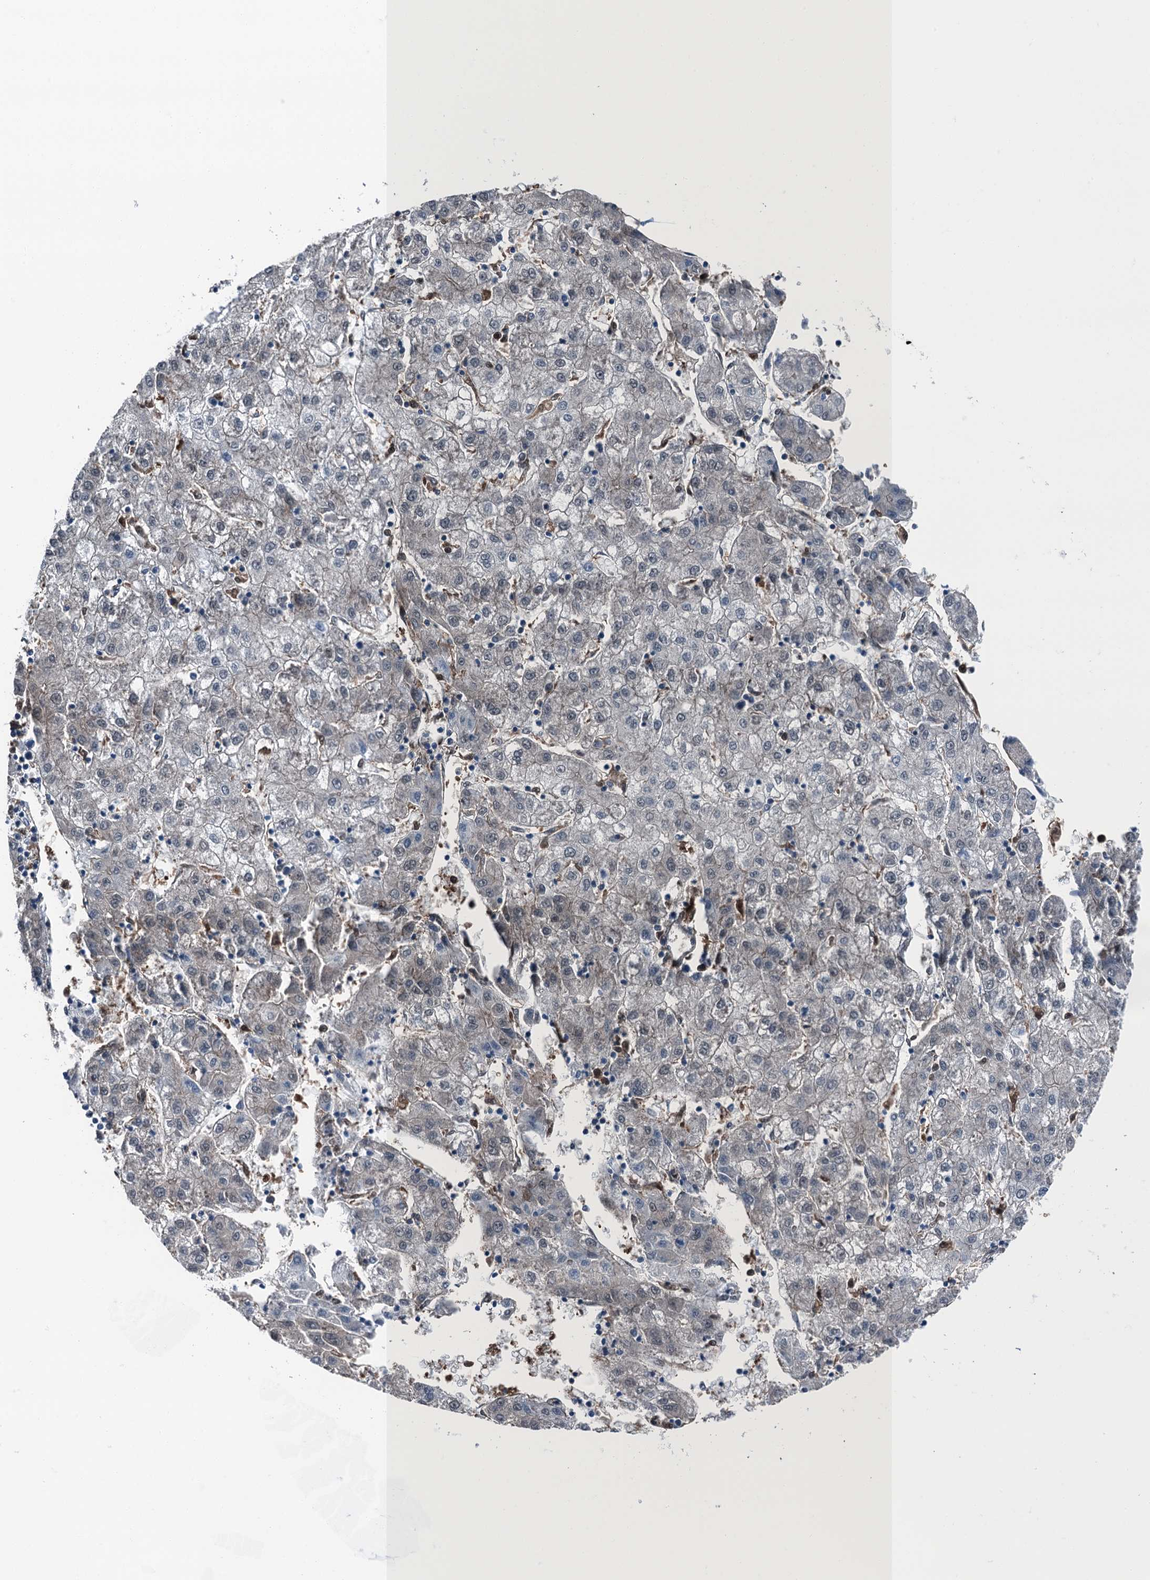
{"staining": {"intensity": "negative", "quantity": "none", "location": "none"}, "tissue": "liver cancer", "cell_type": "Tumor cells", "image_type": "cancer", "snomed": [{"axis": "morphology", "description": "Carcinoma, Hepatocellular, NOS"}, {"axis": "topography", "description": "Liver"}], "caption": "Human liver cancer (hepatocellular carcinoma) stained for a protein using IHC exhibits no staining in tumor cells.", "gene": "RNH1", "patient": {"sex": "male", "age": 72}}